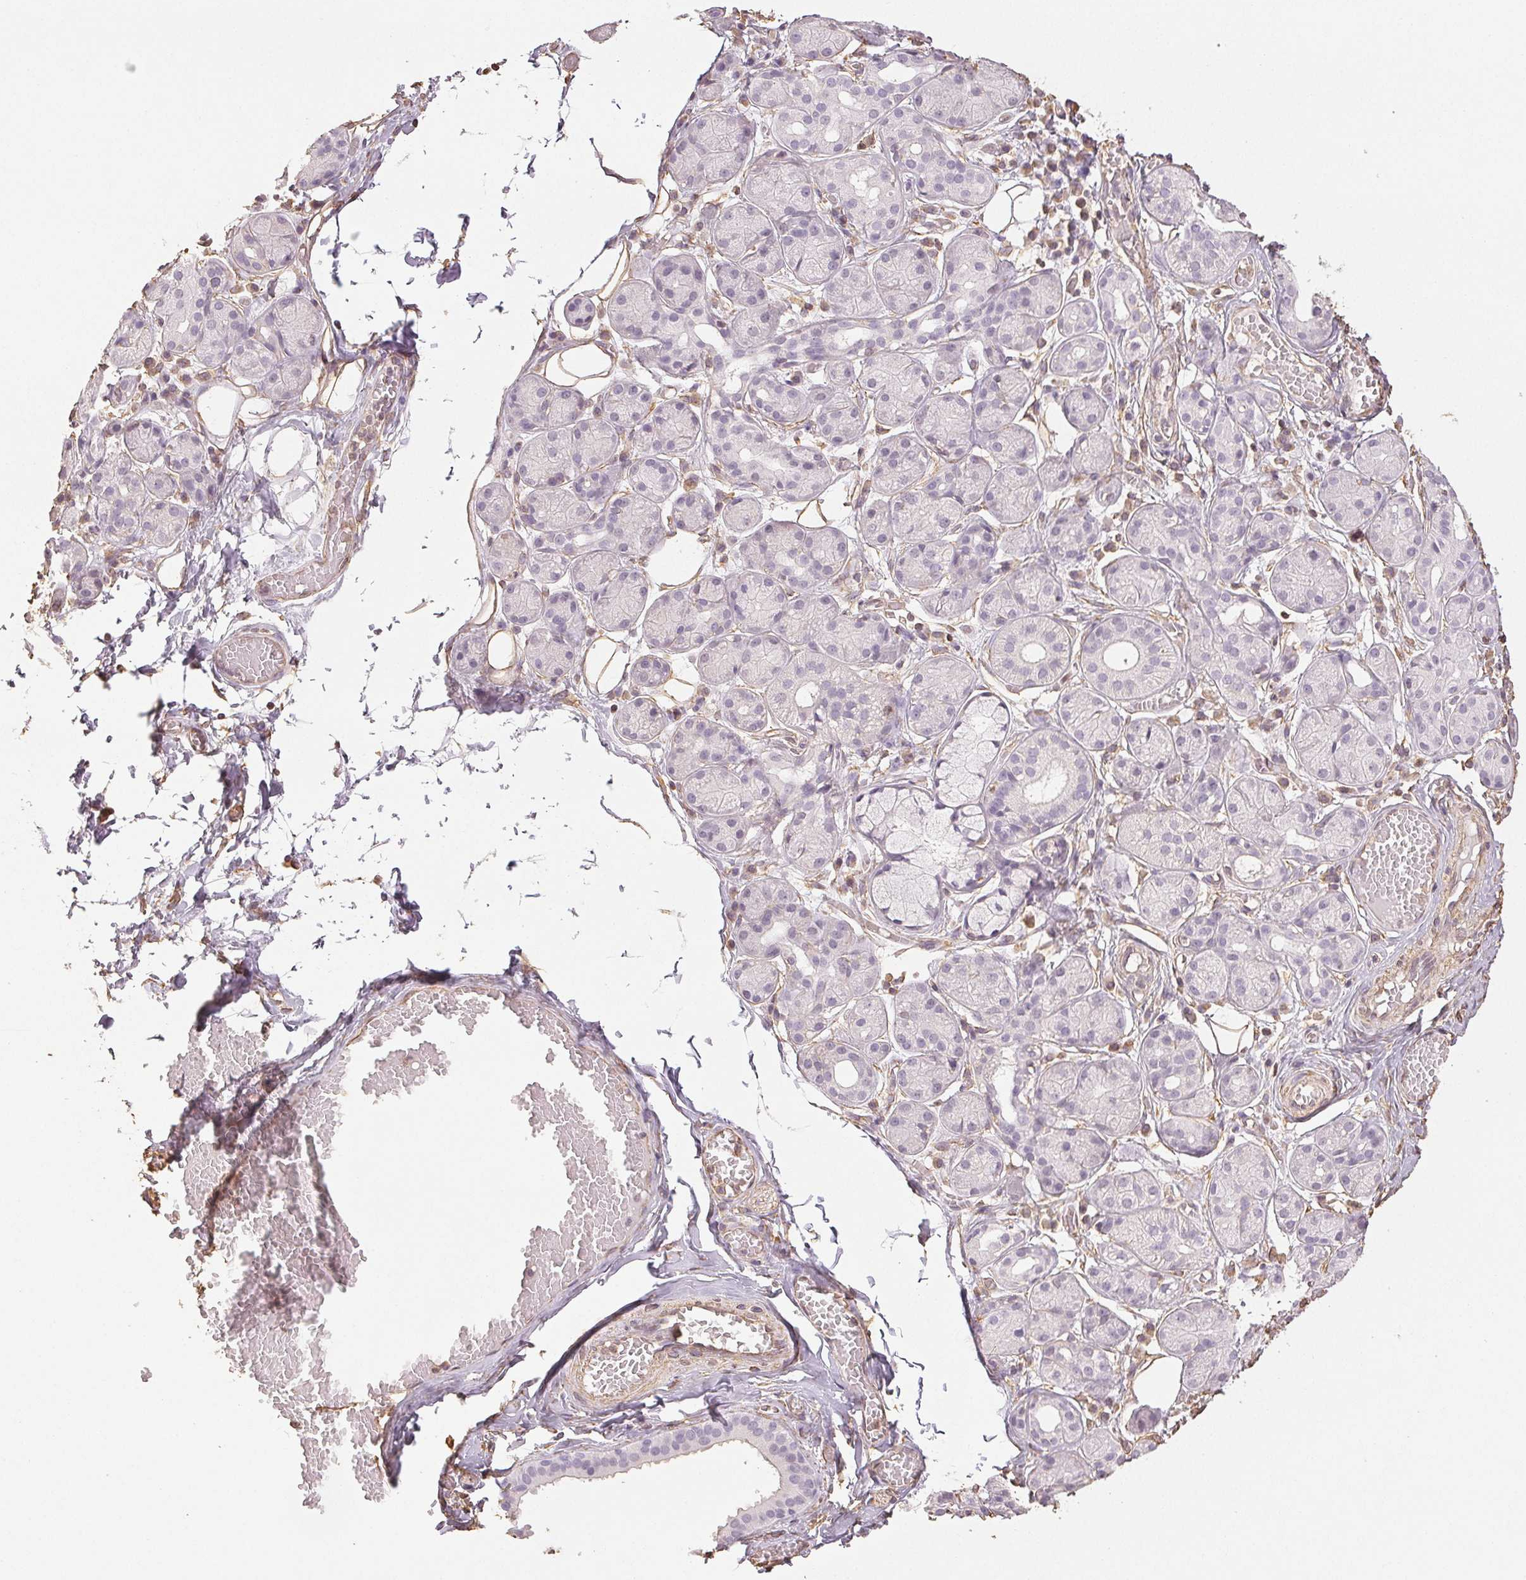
{"staining": {"intensity": "negative", "quantity": "none", "location": "none"}, "tissue": "salivary gland", "cell_type": "Glandular cells", "image_type": "normal", "snomed": [{"axis": "morphology", "description": "Normal tissue, NOS"}, {"axis": "topography", "description": "Salivary gland"}, {"axis": "topography", "description": "Peripheral nerve tissue"}], "caption": "IHC micrograph of normal salivary gland stained for a protein (brown), which reveals no expression in glandular cells.", "gene": "COL7A1", "patient": {"sex": "male", "age": 71}}